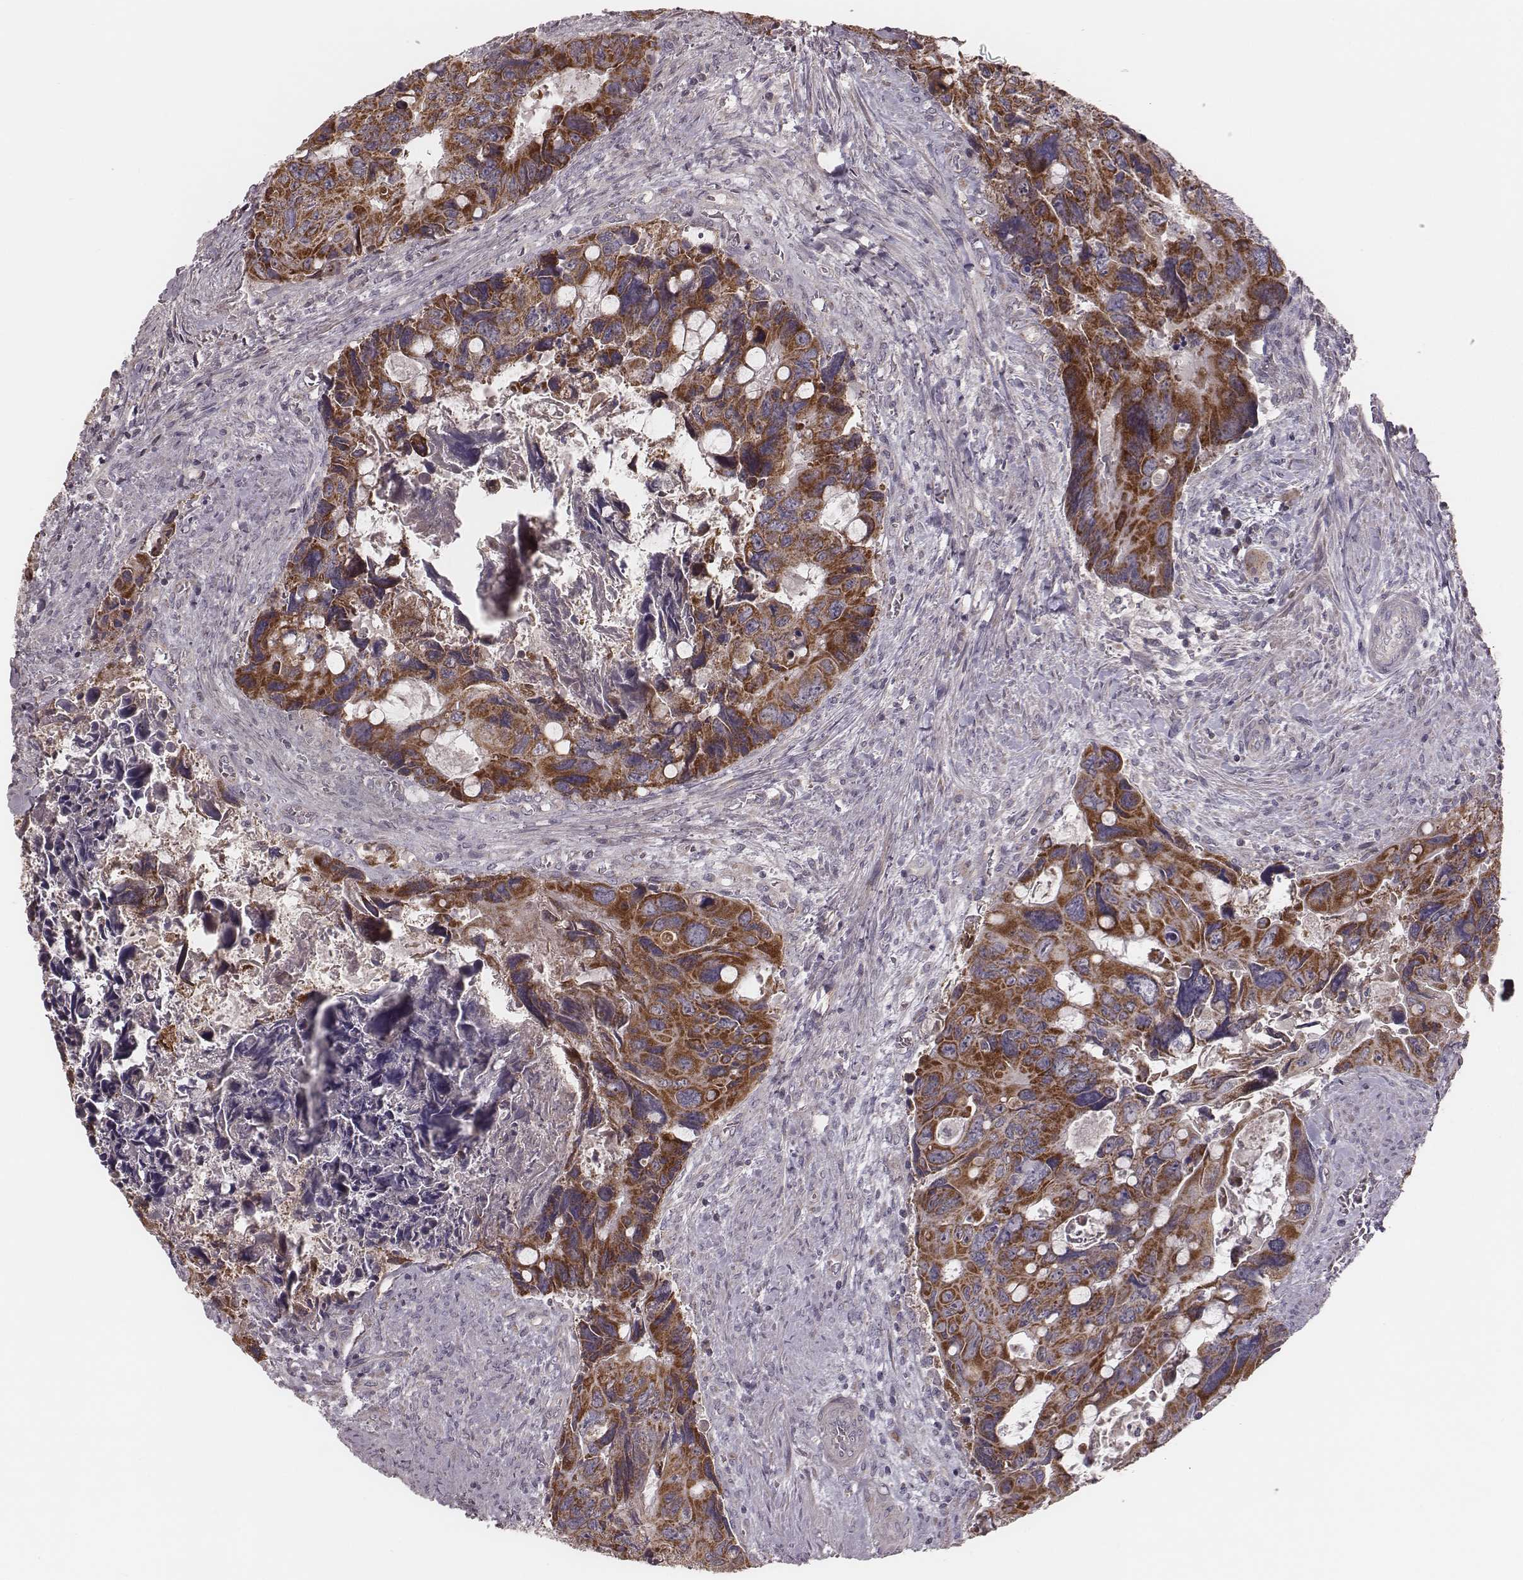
{"staining": {"intensity": "strong", "quantity": ">75%", "location": "cytoplasmic/membranous"}, "tissue": "colorectal cancer", "cell_type": "Tumor cells", "image_type": "cancer", "snomed": [{"axis": "morphology", "description": "Adenocarcinoma, NOS"}, {"axis": "topography", "description": "Rectum"}], "caption": "Tumor cells show high levels of strong cytoplasmic/membranous staining in approximately >75% of cells in adenocarcinoma (colorectal). Immunohistochemistry (ihc) stains the protein of interest in brown and the nuclei are stained blue.", "gene": "MRPS27", "patient": {"sex": "male", "age": 62}}